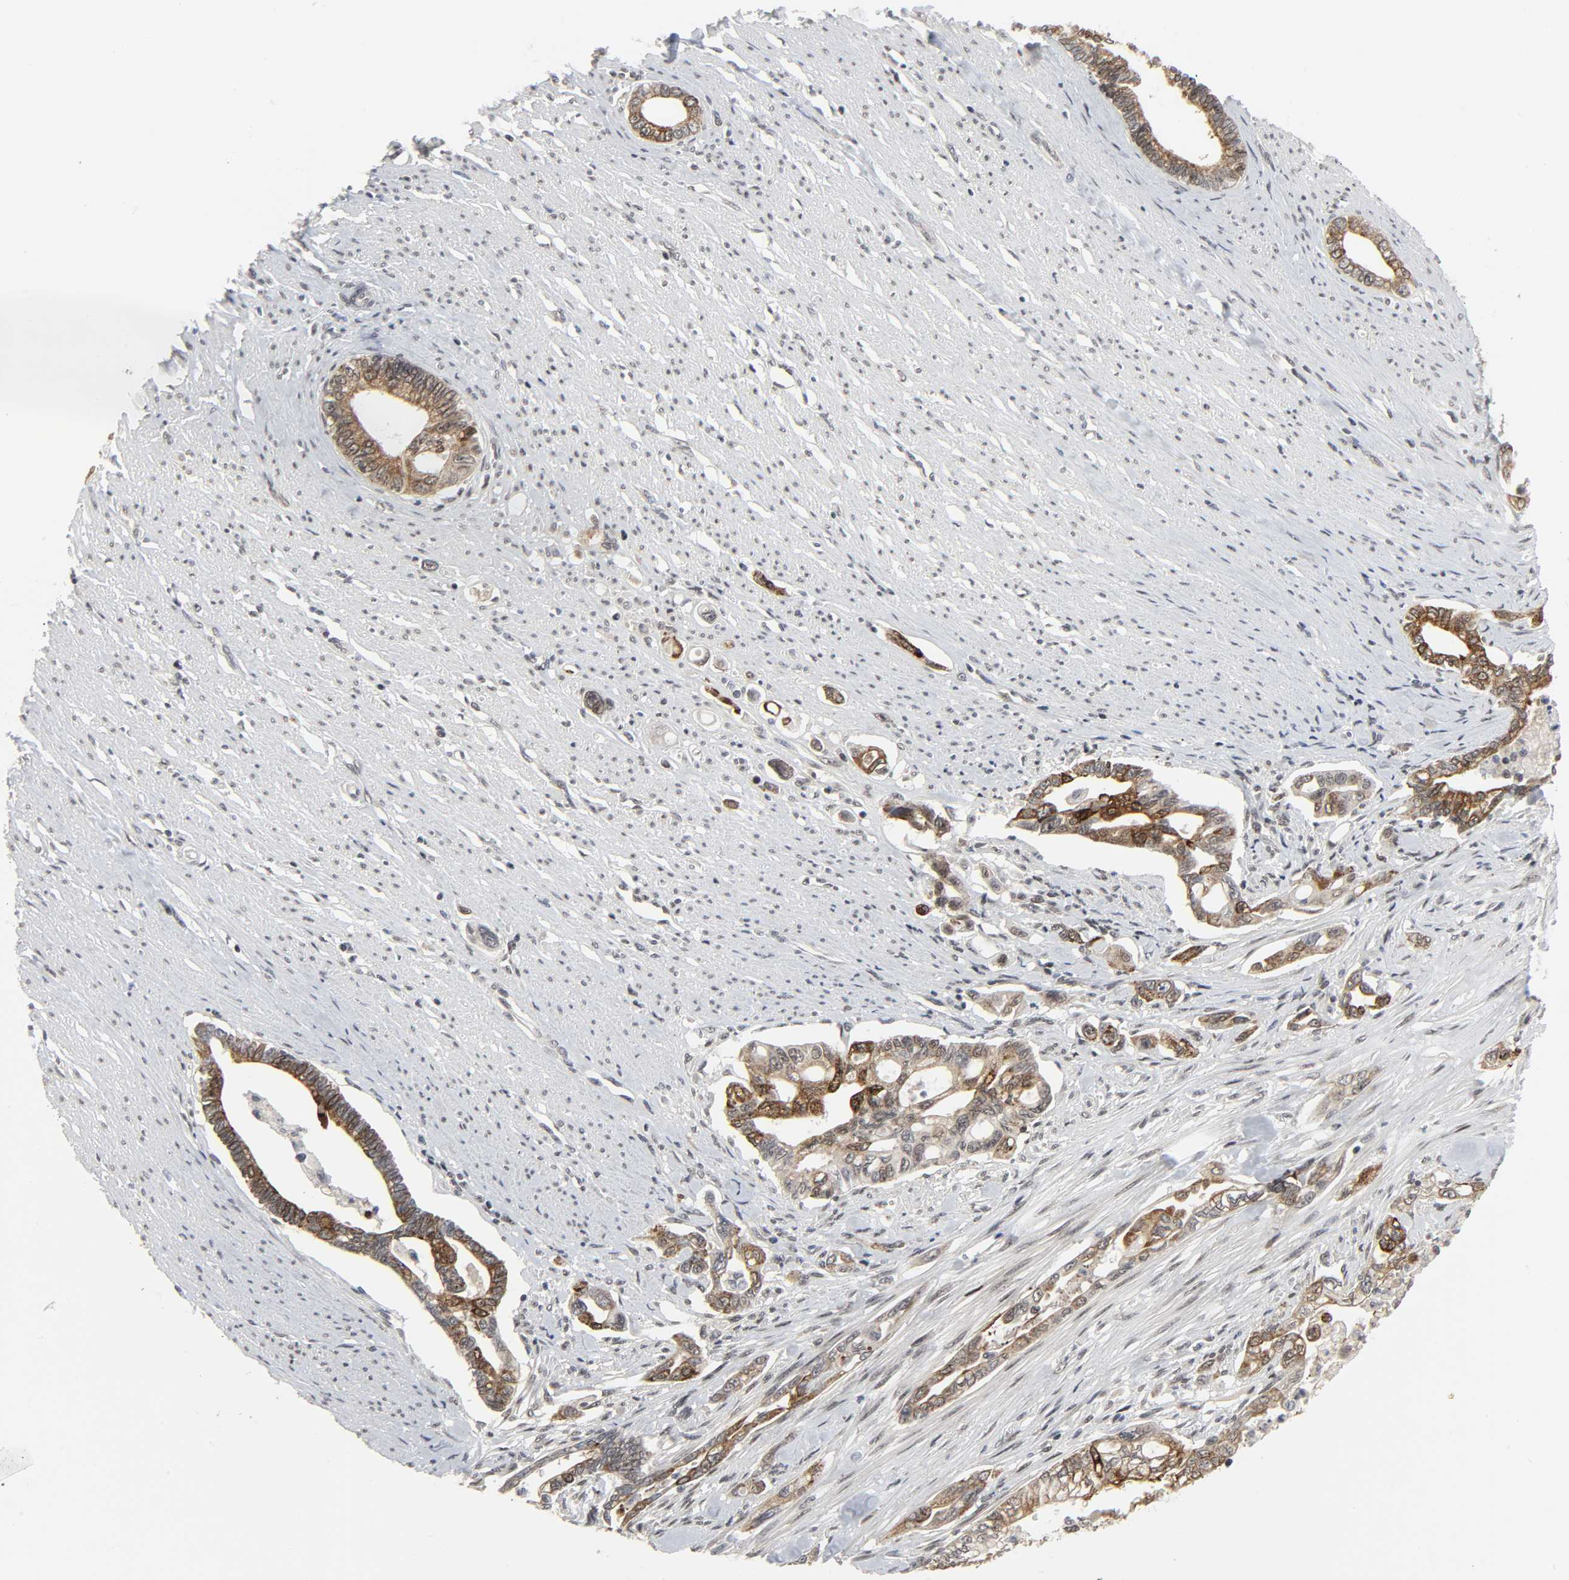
{"staining": {"intensity": "strong", "quantity": ">75%", "location": "cytoplasmic/membranous"}, "tissue": "pancreatic cancer", "cell_type": "Tumor cells", "image_type": "cancer", "snomed": [{"axis": "morphology", "description": "Normal tissue, NOS"}, {"axis": "topography", "description": "Pancreas"}], "caption": "Tumor cells display high levels of strong cytoplasmic/membranous positivity in about >75% of cells in pancreatic cancer.", "gene": "MUC1", "patient": {"sex": "male", "age": 42}}